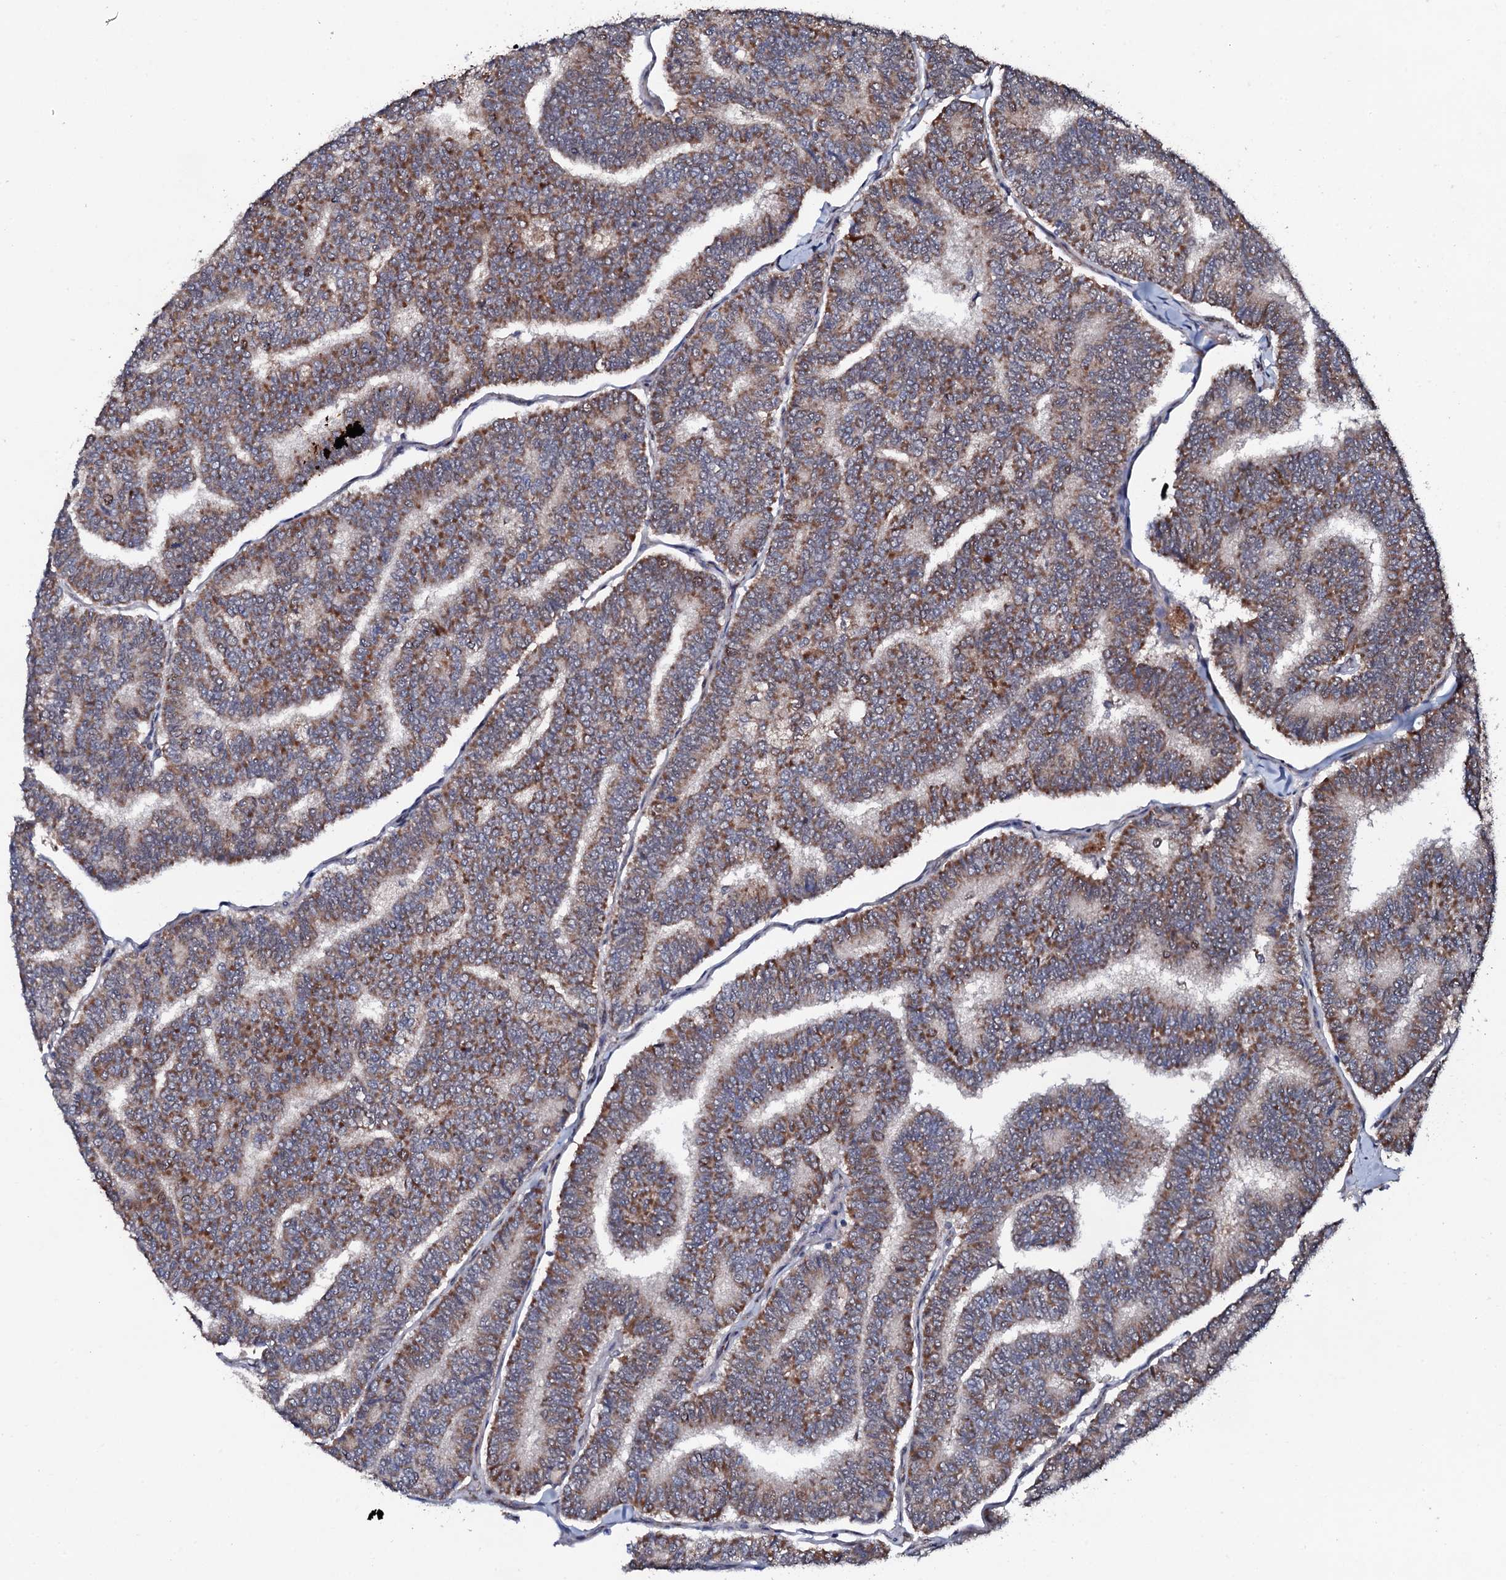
{"staining": {"intensity": "moderate", "quantity": ">75%", "location": "cytoplasmic/membranous"}, "tissue": "thyroid cancer", "cell_type": "Tumor cells", "image_type": "cancer", "snomed": [{"axis": "morphology", "description": "Papillary adenocarcinoma, NOS"}, {"axis": "topography", "description": "Thyroid gland"}], "caption": "Immunohistochemical staining of human papillary adenocarcinoma (thyroid) displays medium levels of moderate cytoplasmic/membranous positivity in about >75% of tumor cells.", "gene": "MTIF3", "patient": {"sex": "female", "age": 35}}